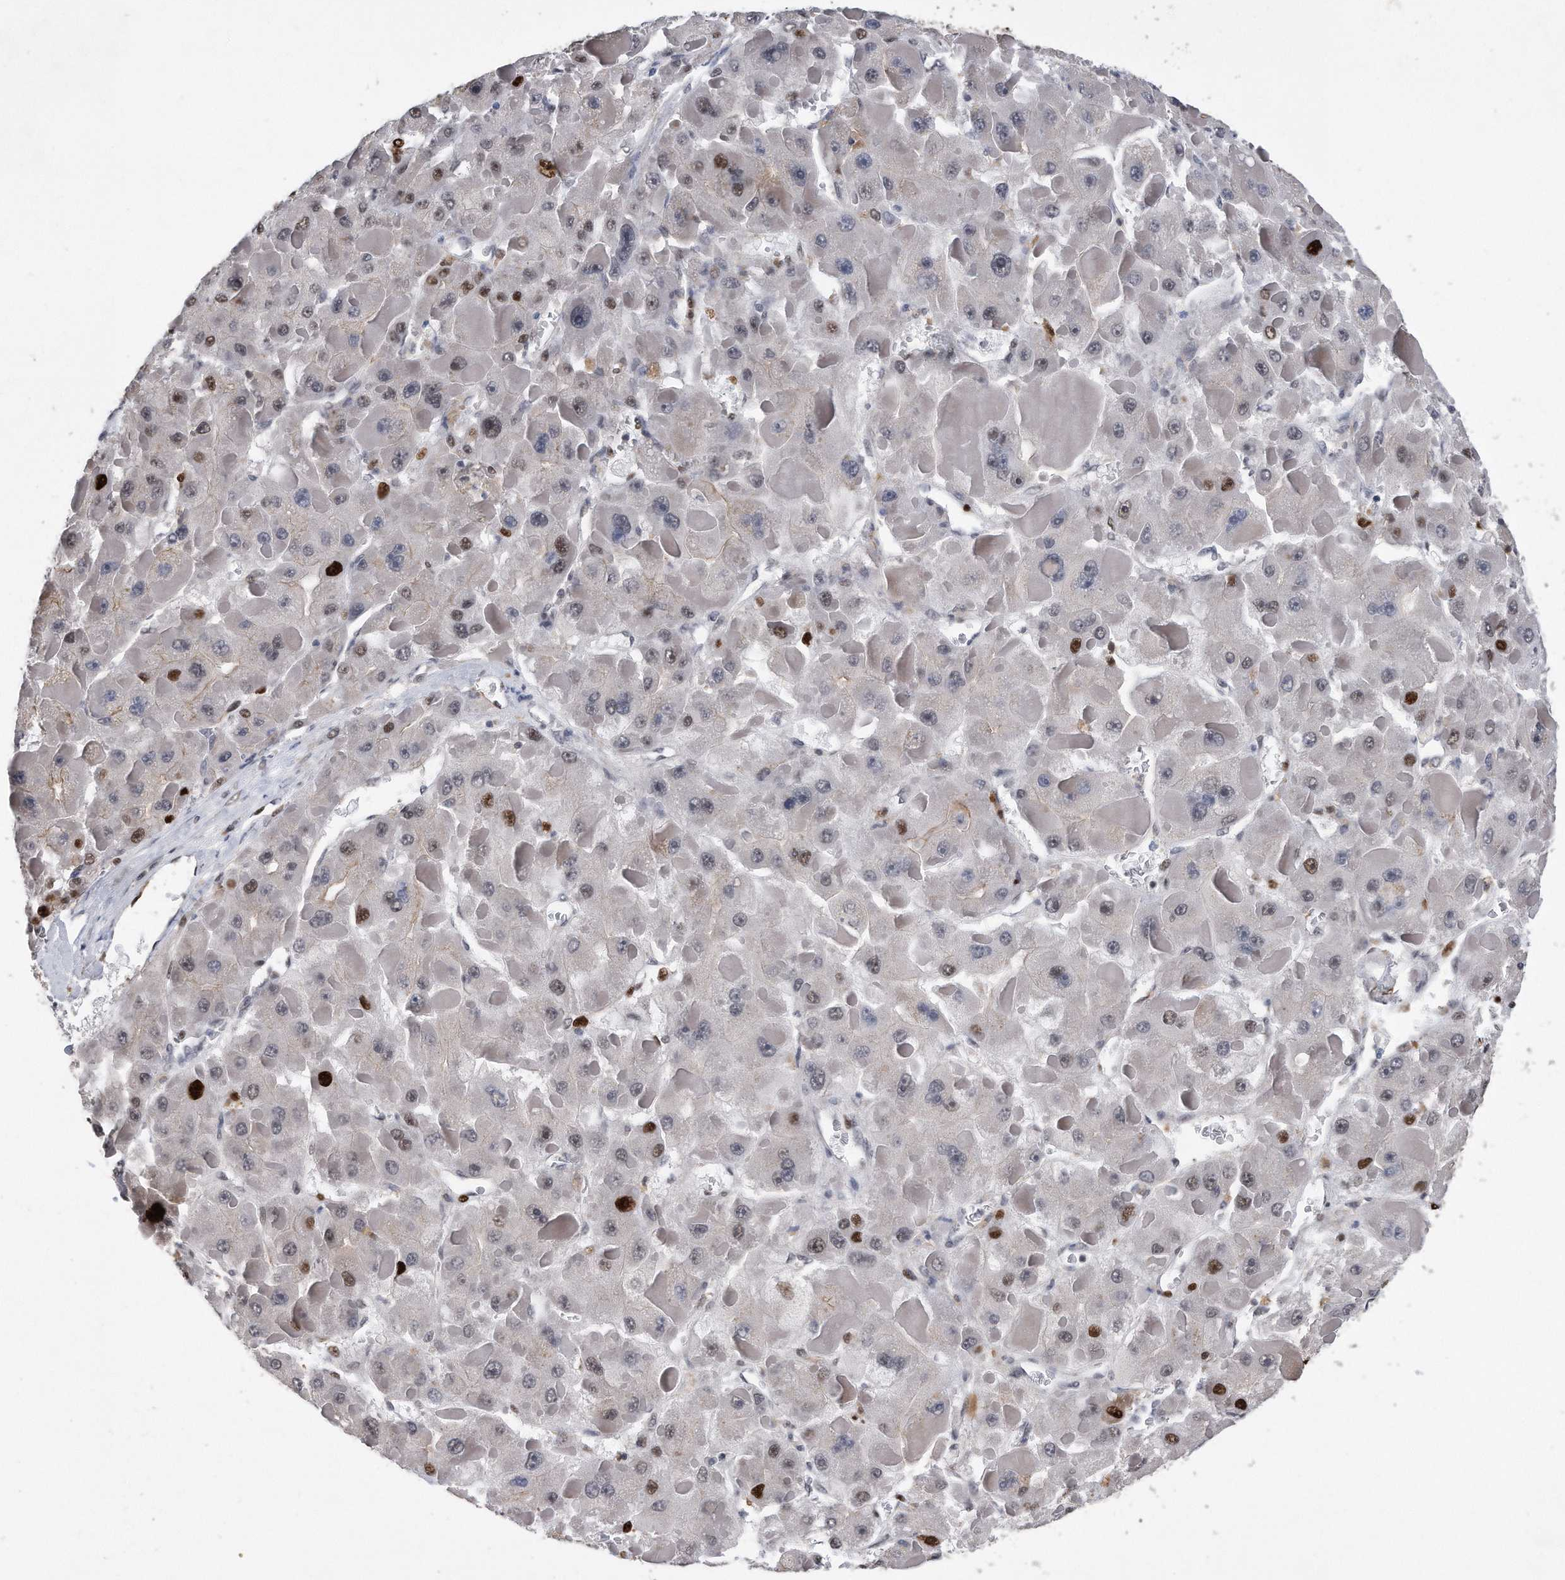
{"staining": {"intensity": "strong", "quantity": "<25%", "location": "nuclear"}, "tissue": "liver cancer", "cell_type": "Tumor cells", "image_type": "cancer", "snomed": [{"axis": "morphology", "description": "Carcinoma, Hepatocellular, NOS"}, {"axis": "topography", "description": "Liver"}], "caption": "The histopathology image shows immunohistochemical staining of hepatocellular carcinoma (liver). There is strong nuclear positivity is present in approximately <25% of tumor cells. (DAB IHC, brown staining for protein, blue staining for nuclei).", "gene": "PCNA", "patient": {"sex": "female", "age": 73}}